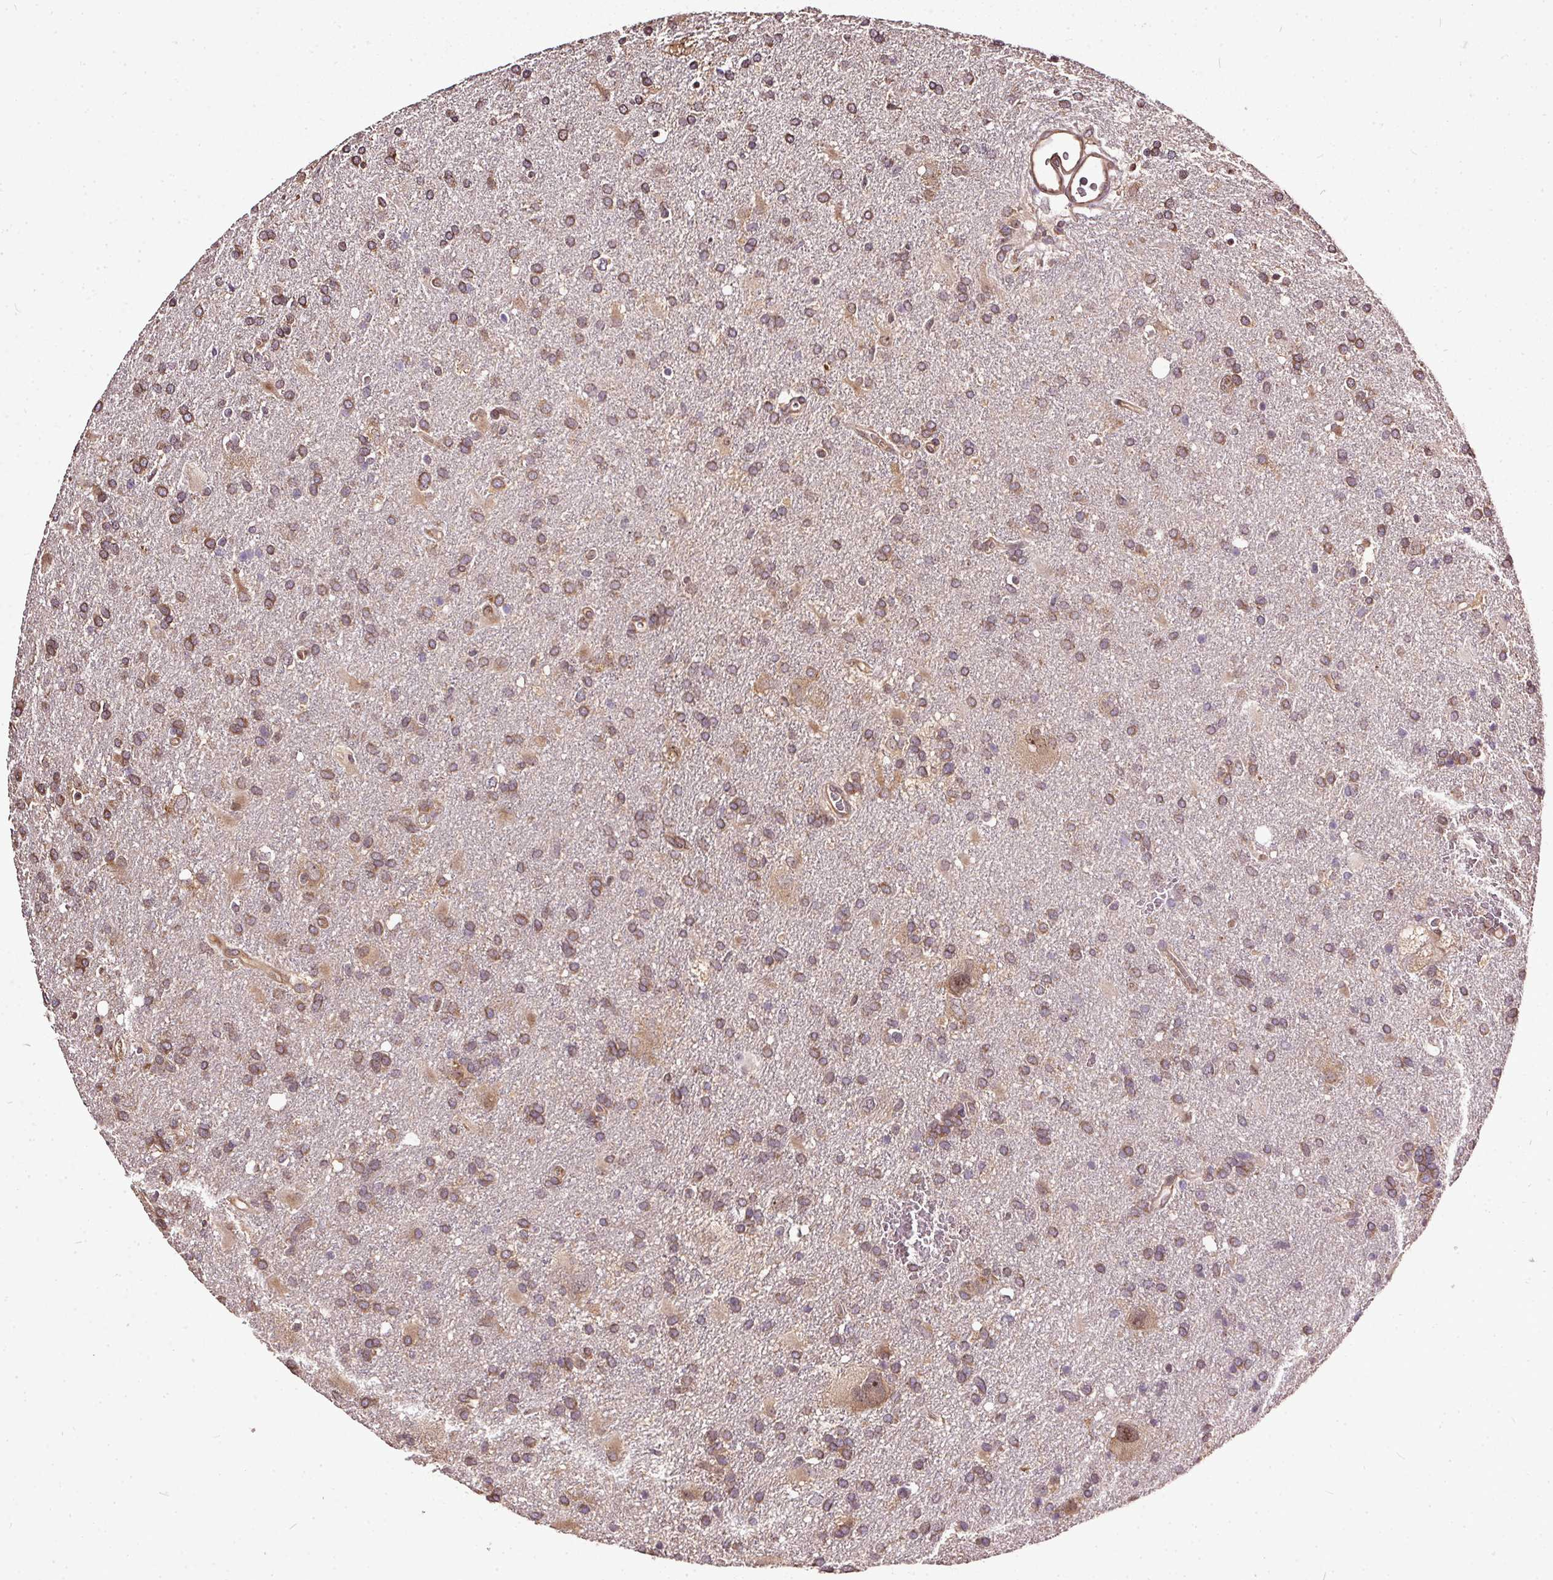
{"staining": {"intensity": "moderate", "quantity": ">75%", "location": "cytoplasmic/membranous"}, "tissue": "glioma", "cell_type": "Tumor cells", "image_type": "cancer", "snomed": [{"axis": "morphology", "description": "Glioma, malignant, Low grade"}, {"axis": "topography", "description": "Brain"}], "caption": "Moderate cytoplasmic/membranous protein staining is present in approximately >75% of tumor cells in malignant glioma (low-grade).", "gene": "EIF2S1", "patient": {"sex": "male", "age": 66}}